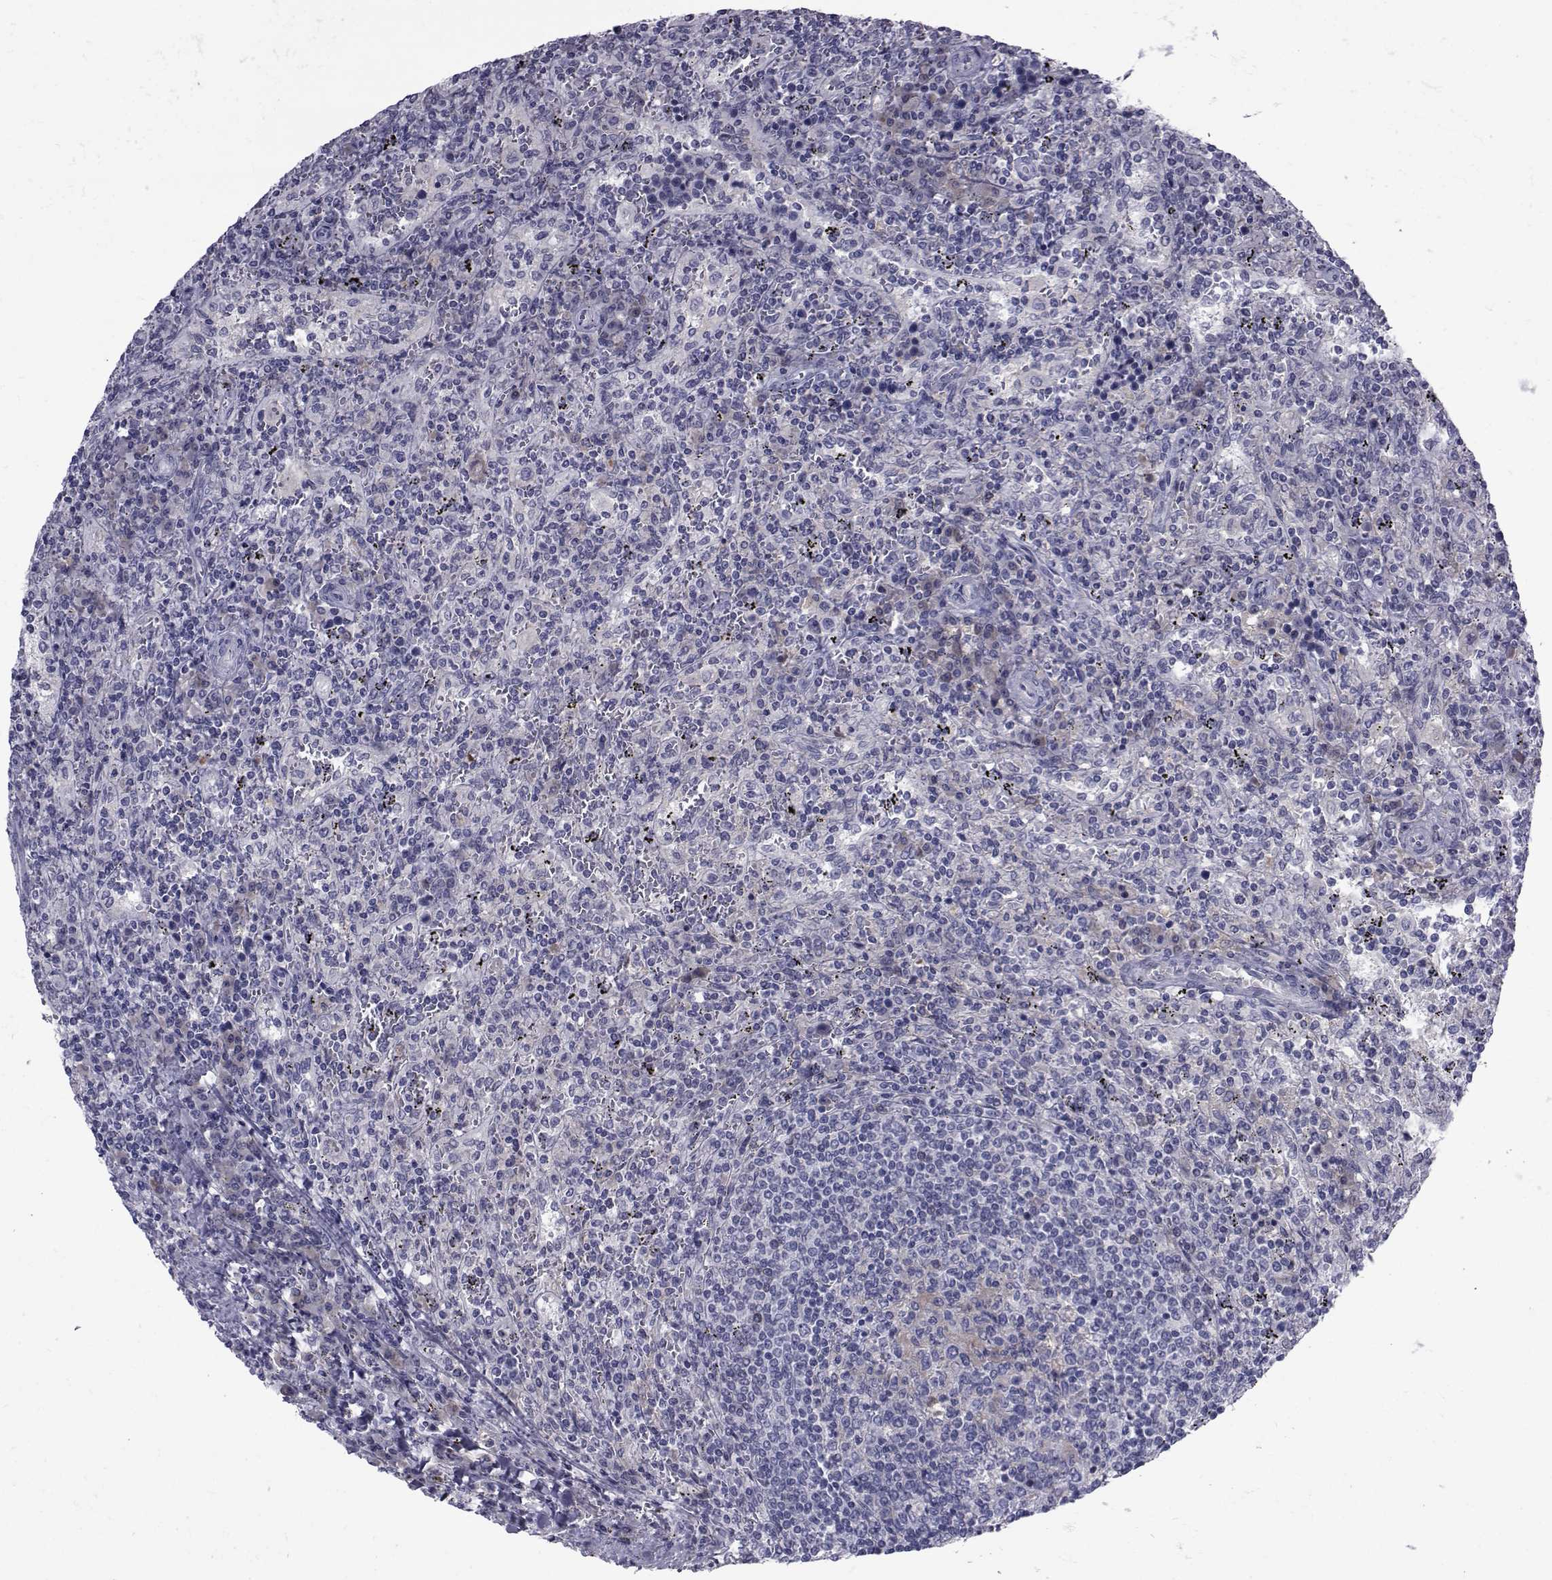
{"staining": {"intensity": "negative", "quantity": "none", "location": "none"}, "tissue": "lymphoma", "cell_type": "Tumor cells", "image_type": "cancer", "snomed": [{"axis": "morphology", "description": "Malignant lymphoma, non-Hodgkin's type, Low grade"}, {"axis": "topography", "description": "Spleen"}], "caption": "Image shows no protein staining in tumor cells of lymphoma tissue.", "gene": "PAX2", "patient": {"sex": "male", "age": 62}}